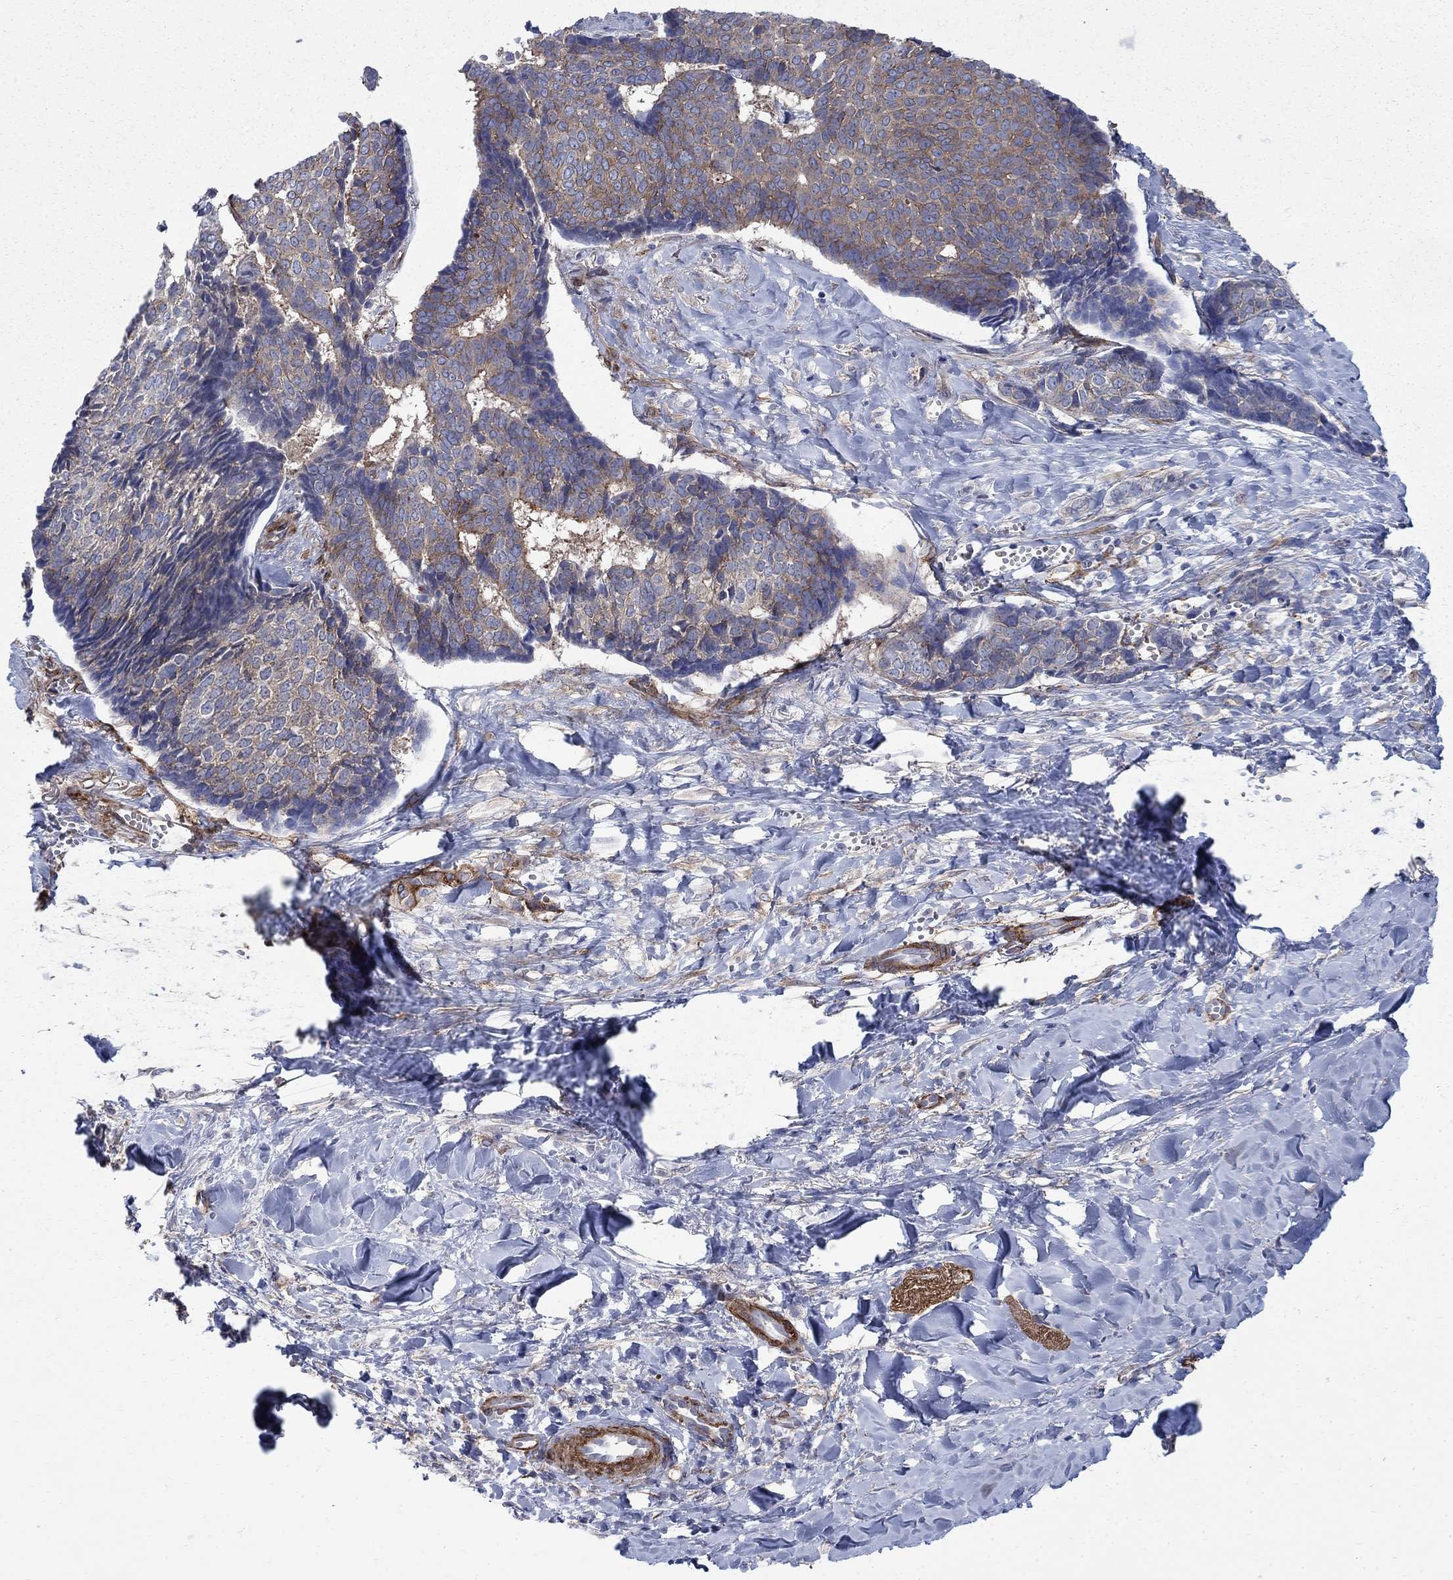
{"staining": {"intensity": "moderate", "quantity": "<25%", "location": "cytoplasmic/membranous"}, "tissue": "skin cancer", "cell_type": "Tumor cells", "image_type": "cancer", "snomed": [{"axis": "morphology", "description": "Basal cell carcinoma"}, {"axis": "topography", "description": "Skin"}], "caption": "Protein expression analysis of skin cancer shows moderate cytoplasmic/membranous expression in about <25% of tumor cells.", "gene": "SEPTIN8", "patient": {"sex": "male", "age": 86}}